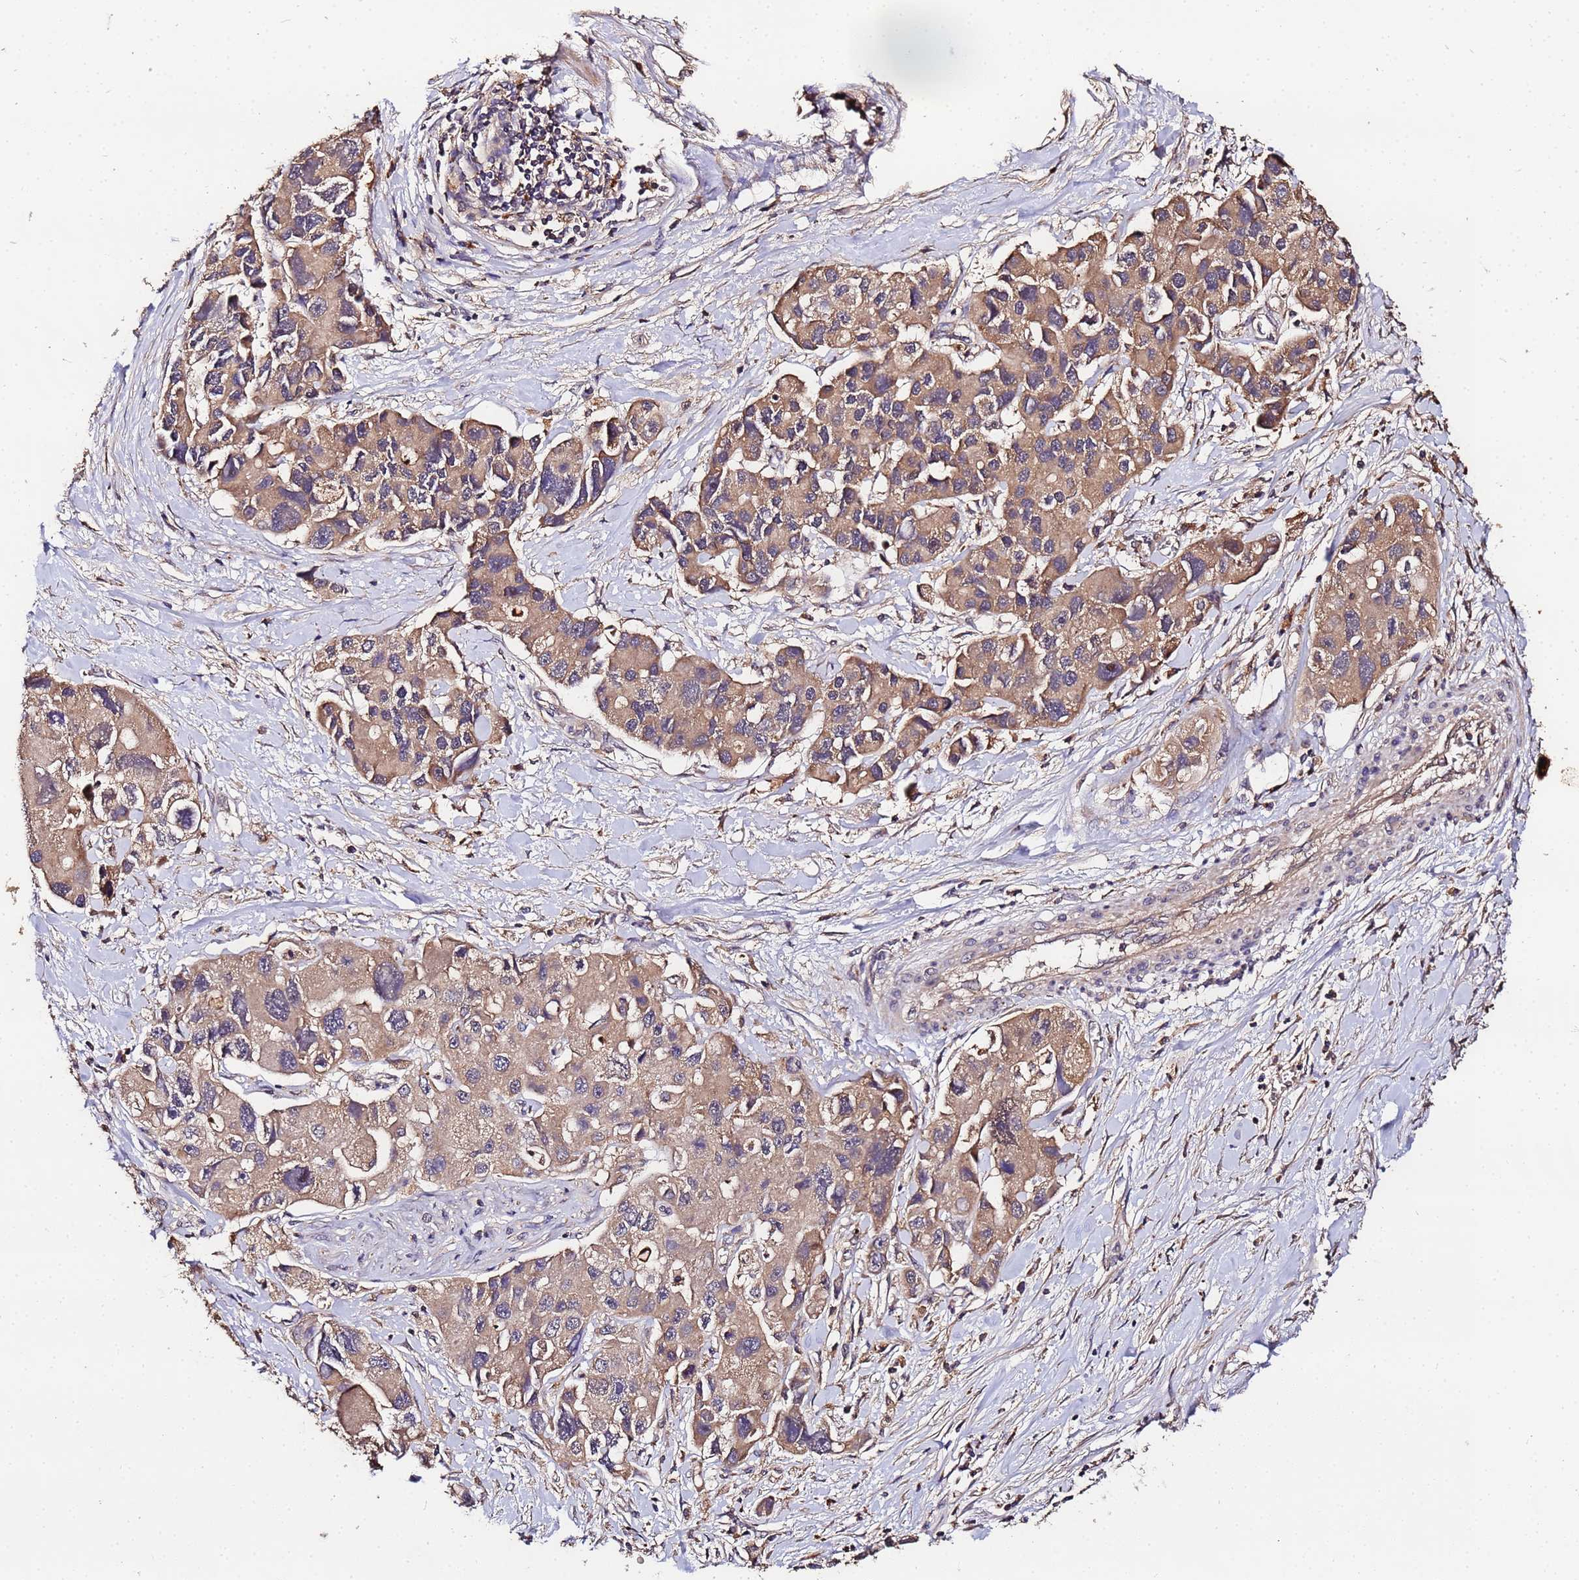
{"staining": {"intensity": "weak", "quantity": ">75%", "location": "cytoplasmic/membranous"}, "tissue": "lung cancer", "cell_type": "Tumor cells", "image_type": "cancer", "snomed": [{"axis": "morphology", "description": "Adenocarcinoma, NOS"}, {"axis": "topography", "description": "Lung"}], "caption": "Immunohistochemistry (IHC) photomicrograph of human lung cancer stained for a protein (brown), which reveals low levels of weak cytoplasmic/membranous staining in approximately >75% of tumor cells.", "gene": "MTERF1", "patient": {"sex": "female", "age": 54}}